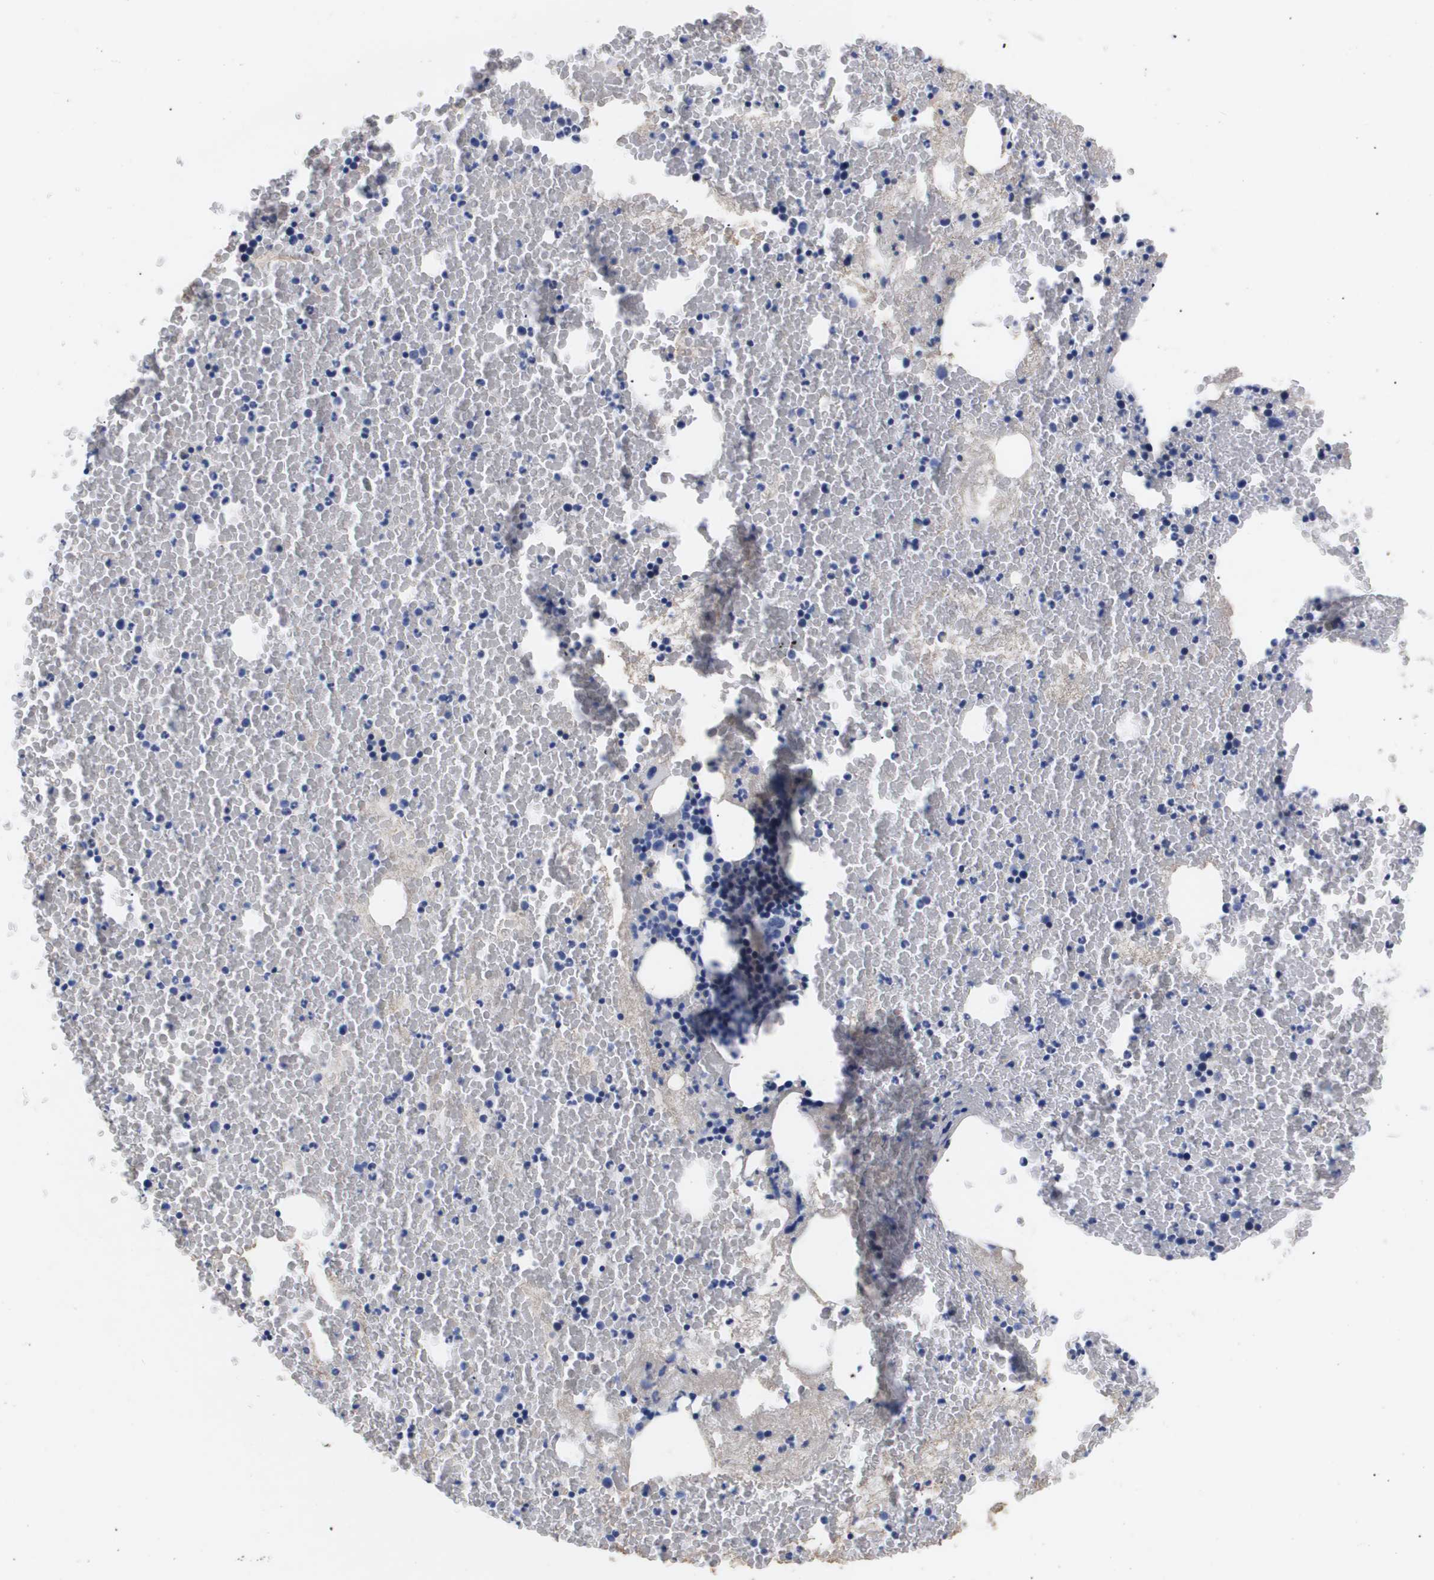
{"staining": {"intensity": "negative", "quantity": "none", "location": "none"}, "tissue": "bone marrow", "cell_type": "Hematopoietic cells", "image_type": "normal", "snomed": [{"axis": "morphology", "description": "Normal tissue, NOS"}, {"axis": "morphology", "description": "Inflammation, NOS"}, {"axis": "topography", "description": "Bone marrow"}], "caption": "Hematopoietic cells are negative for brown protein staining in benign bone marrow. The staining is performed using DAB (3,3'-diaminobenzidine) brown chromogen with nuclei counter-stained in using hematoxylin.", "gene": "ATP6V0A4", "patient": {"sex": "male", "age": 63}}